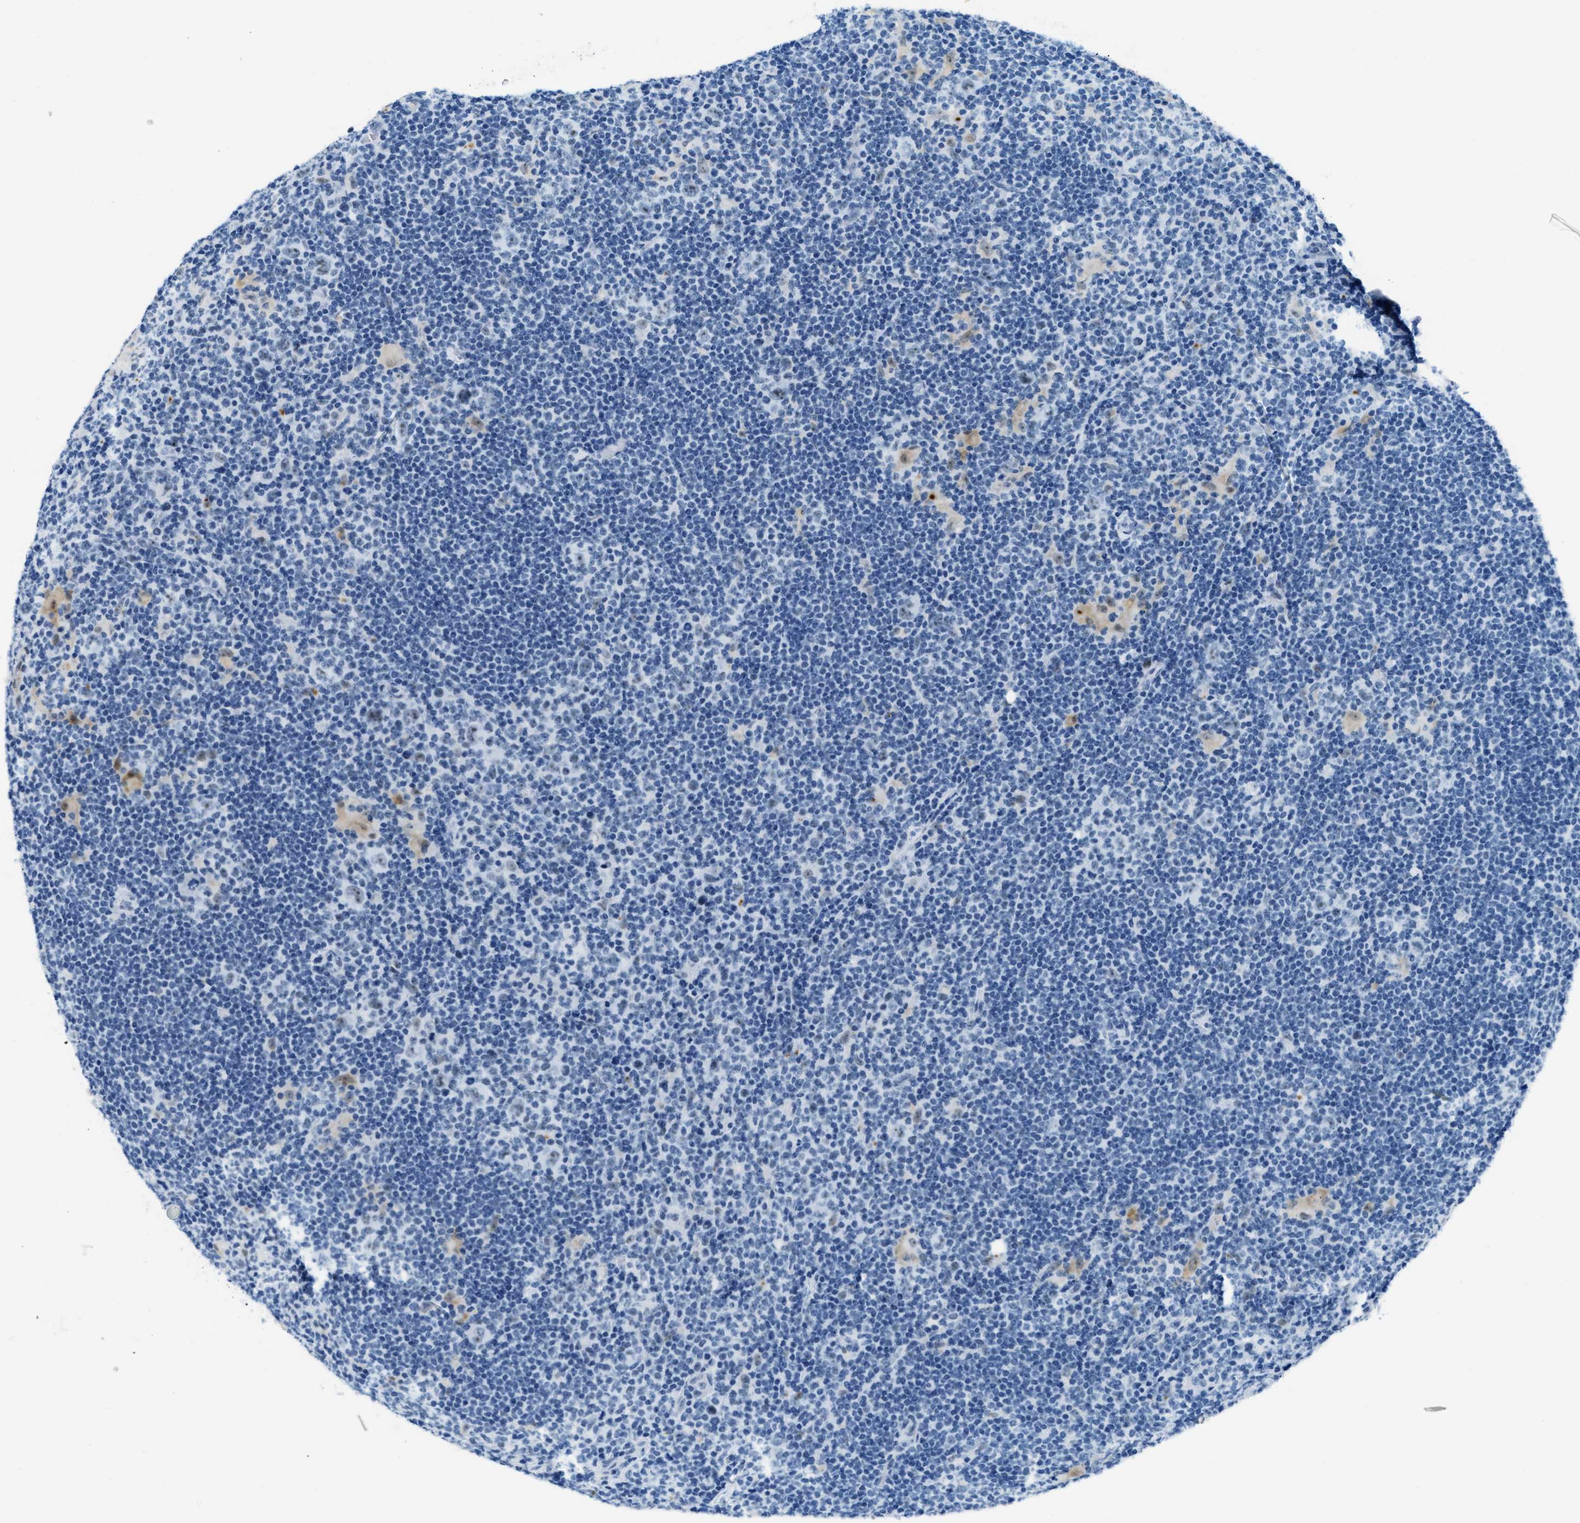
{"staining": {"intensity": "weak", "quantity": "25%-75%", "location": "cytoplasmic/membranous,nuclear"}, "tissue": "lymphoma", "cell_type": "Tumor cells", "image_type": "cancer", "snomed": [{"axis": "morphology", "description": "Hodgkin's disease, NOS"}, {"axis": "topography", "description": "Lymph node"}], "caption": "Protein staining demonstrates weak cytoplasmic/membranous and nuclear staining in approximately 25%-75% of tumor cells in lymphoma. (IHC, brightfield microscopy, high magnification).", "gene": "PLA2G2A", "patient": {"sex": "female", "age": 57}}